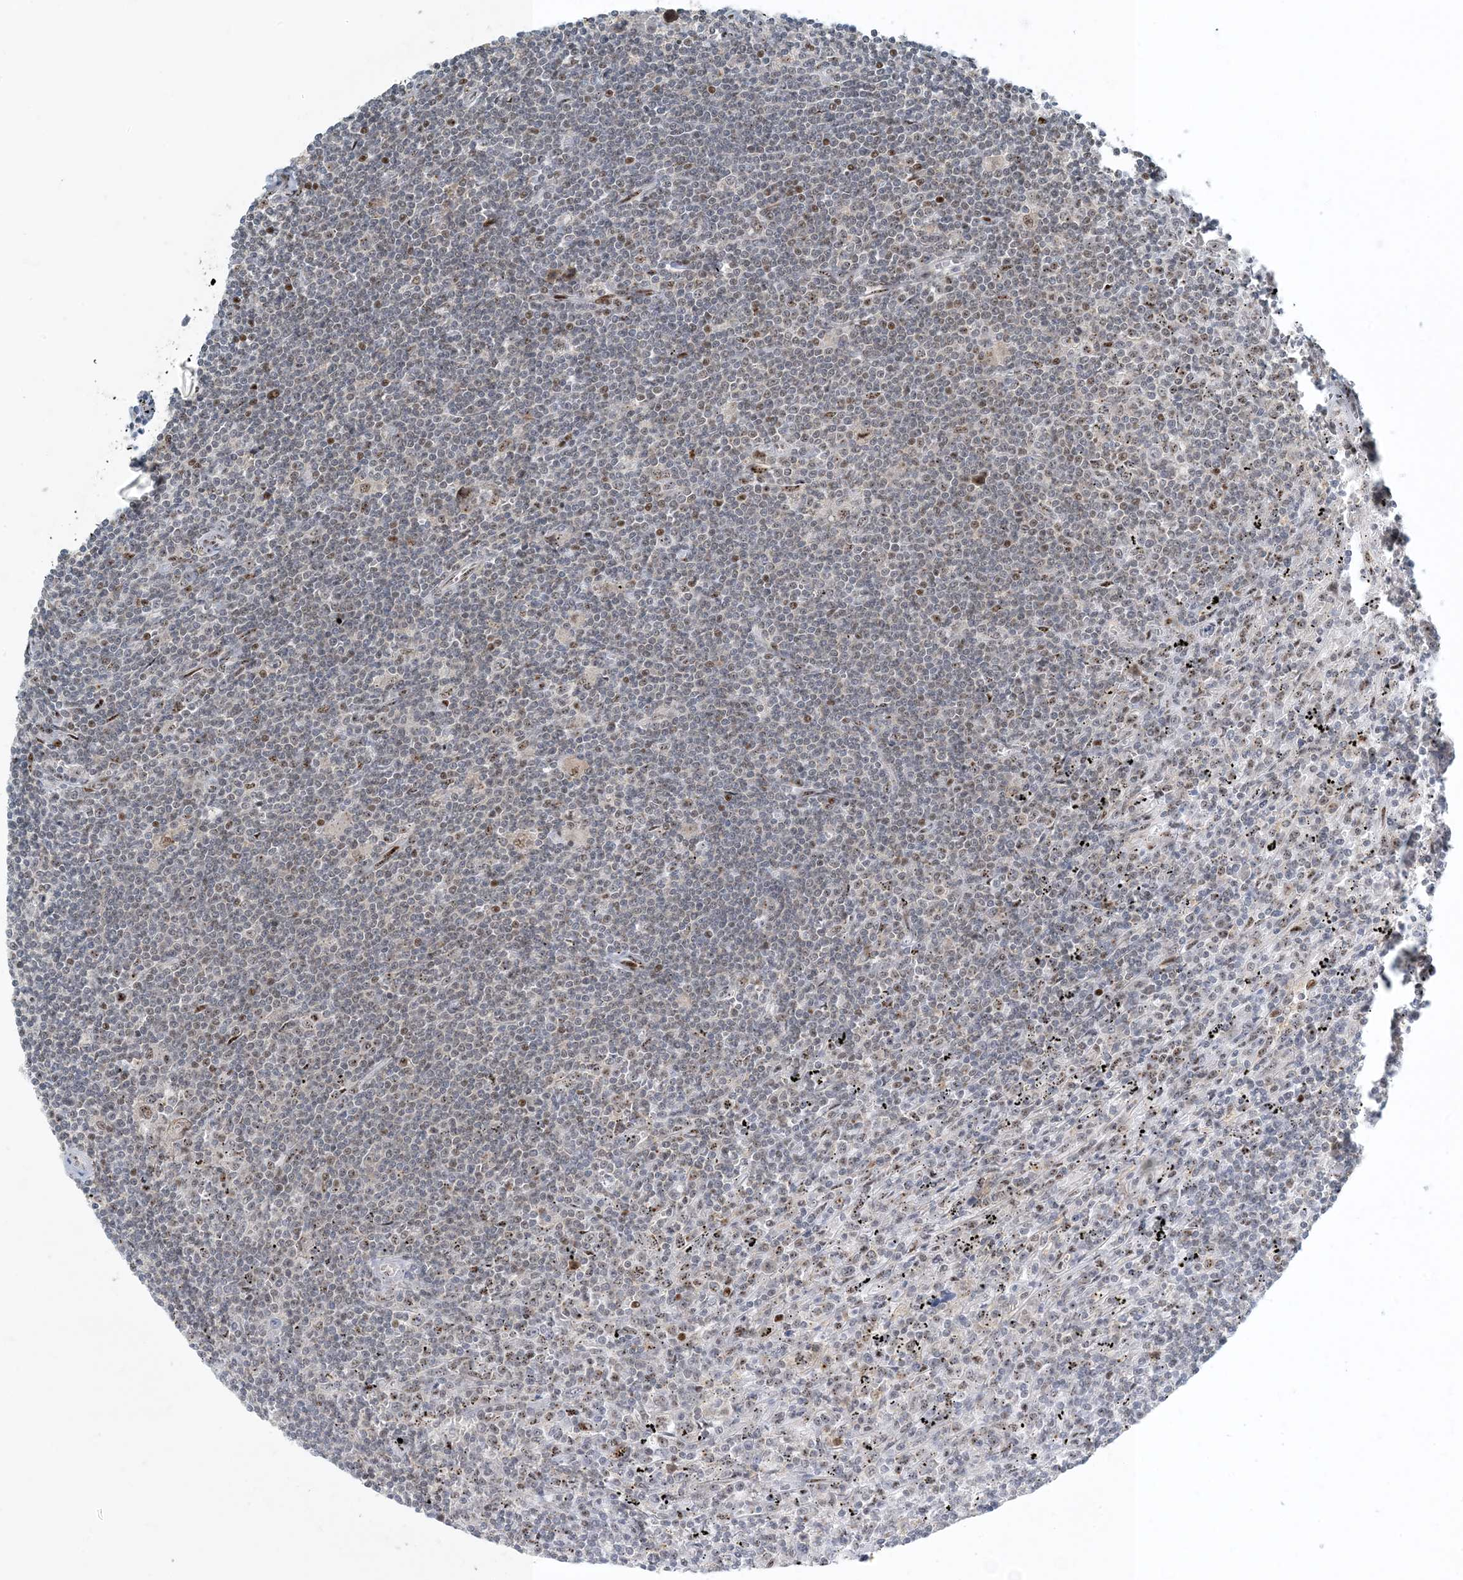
{"staining": {"intensity": "negative", "quantity": "none", "location": "none"}, "tissue": "lymphoma", "cell_type": "Tumor cells", "image_type": "cancer", "snomed": [{"axis": "morphology", "description": "Malignant lymphoma, non-Hodgkin's type, Low grade"}, {"axis": "topography", "description": "Spleen"}], "caption": "A high-resolution image shows immunohistochemistry staining of malignant lymphoma, non-Hodgkin's type (low-grade), which exhibits no significant positivity in tumor cells. (Immunohistochemistry (ihc), brightfield microscopy, high magnification).", "gene": "MBD1", "patient": {"sex": "male", "age": 76}}